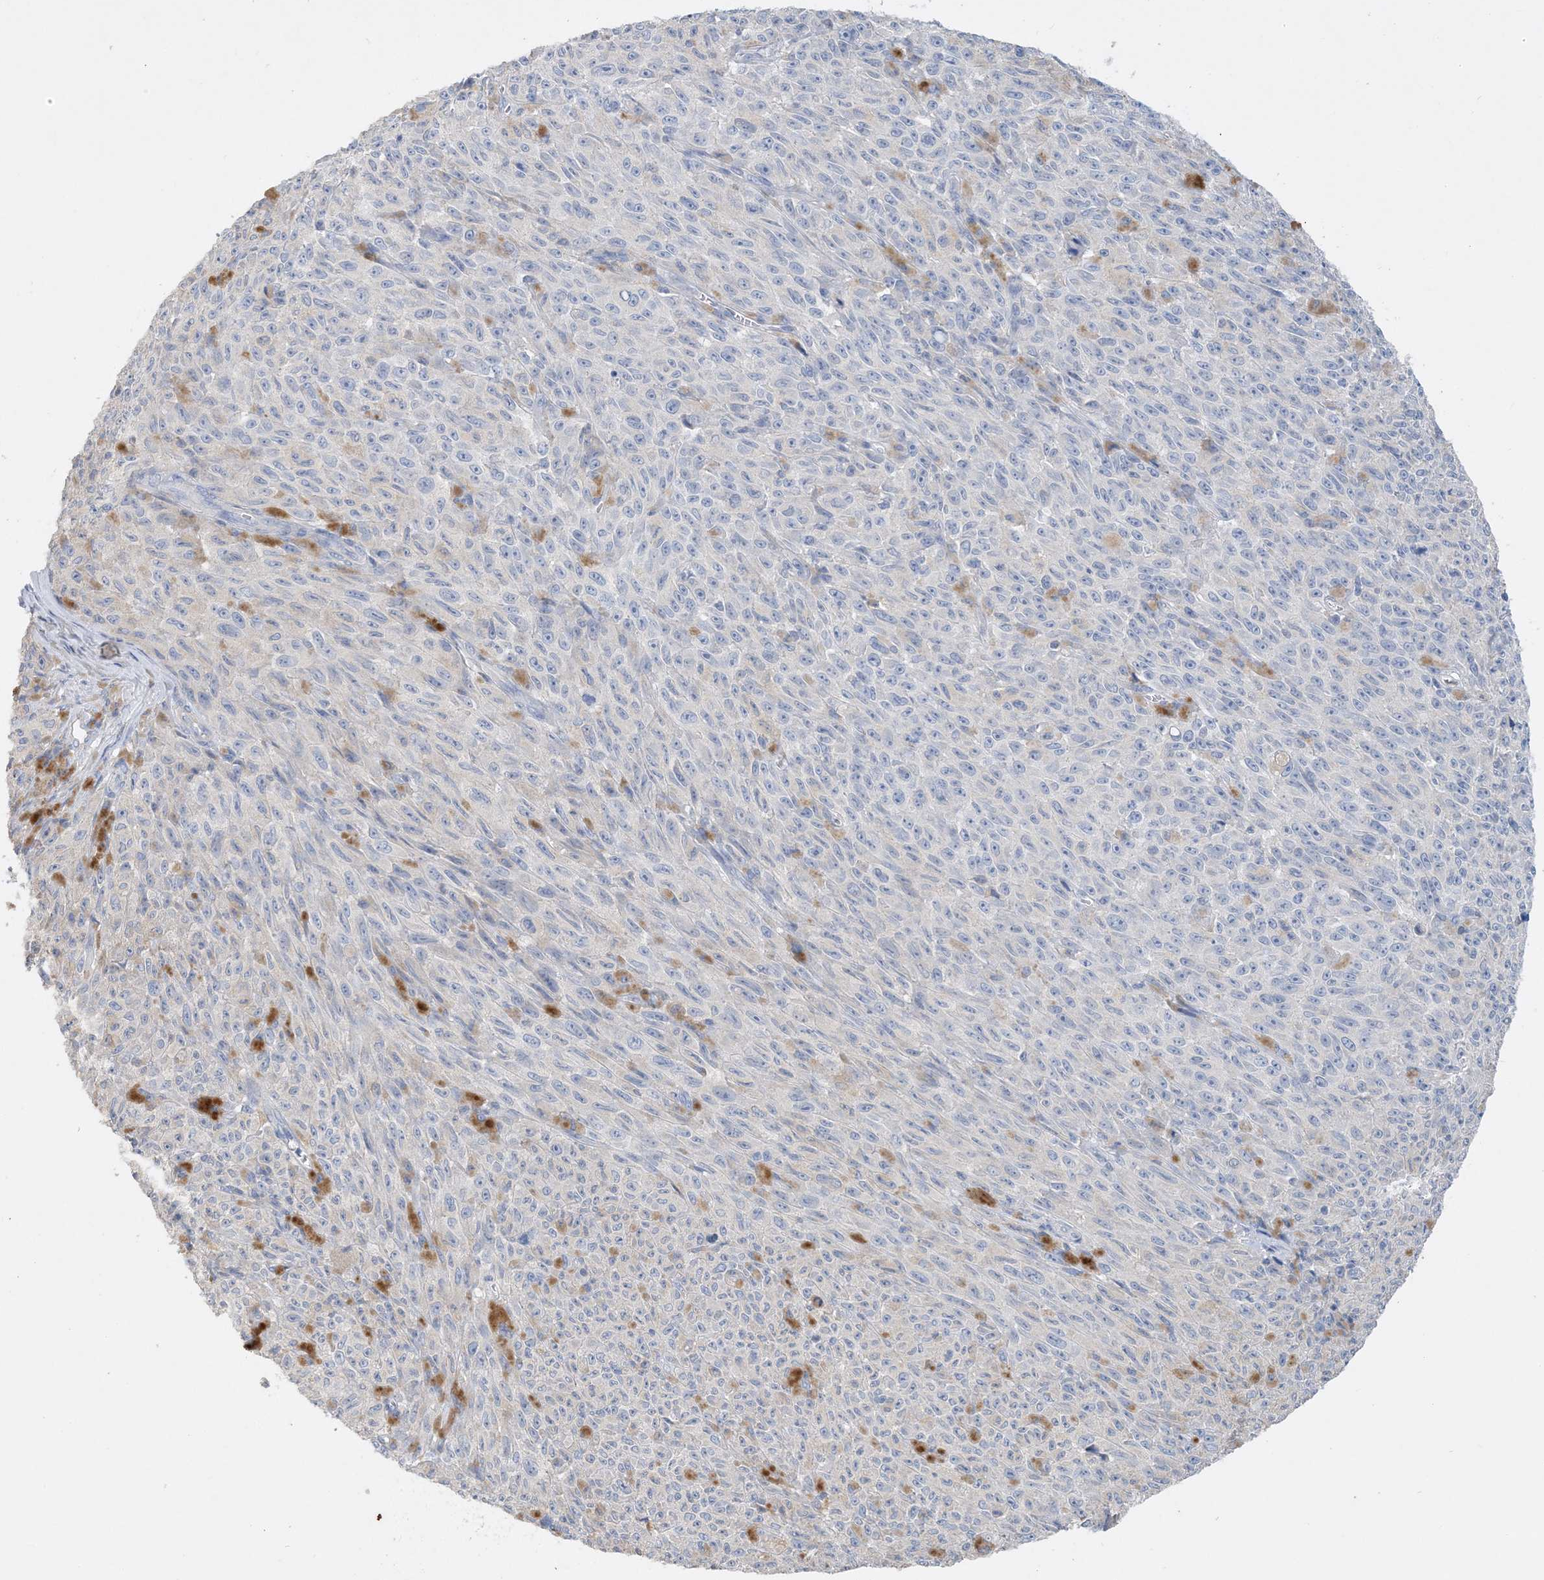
{"staining": {"intensity": "negative", "quantity": "none", "location": "none"}, "tissue": "melanoma", "cell_type": "Tumor cells", "image_type": "cancer", "snomed": [{"axis": "morphology", "description": "Malignant melanoma, NOS"}, {"axis": "topography", "description": "Skin"}], "caption": "An image of malignant melanoma stained for a protein shows no brown staining in tumor cells.", "gene": "KPRP", "patient": {"sex": "female", "age": 82}}